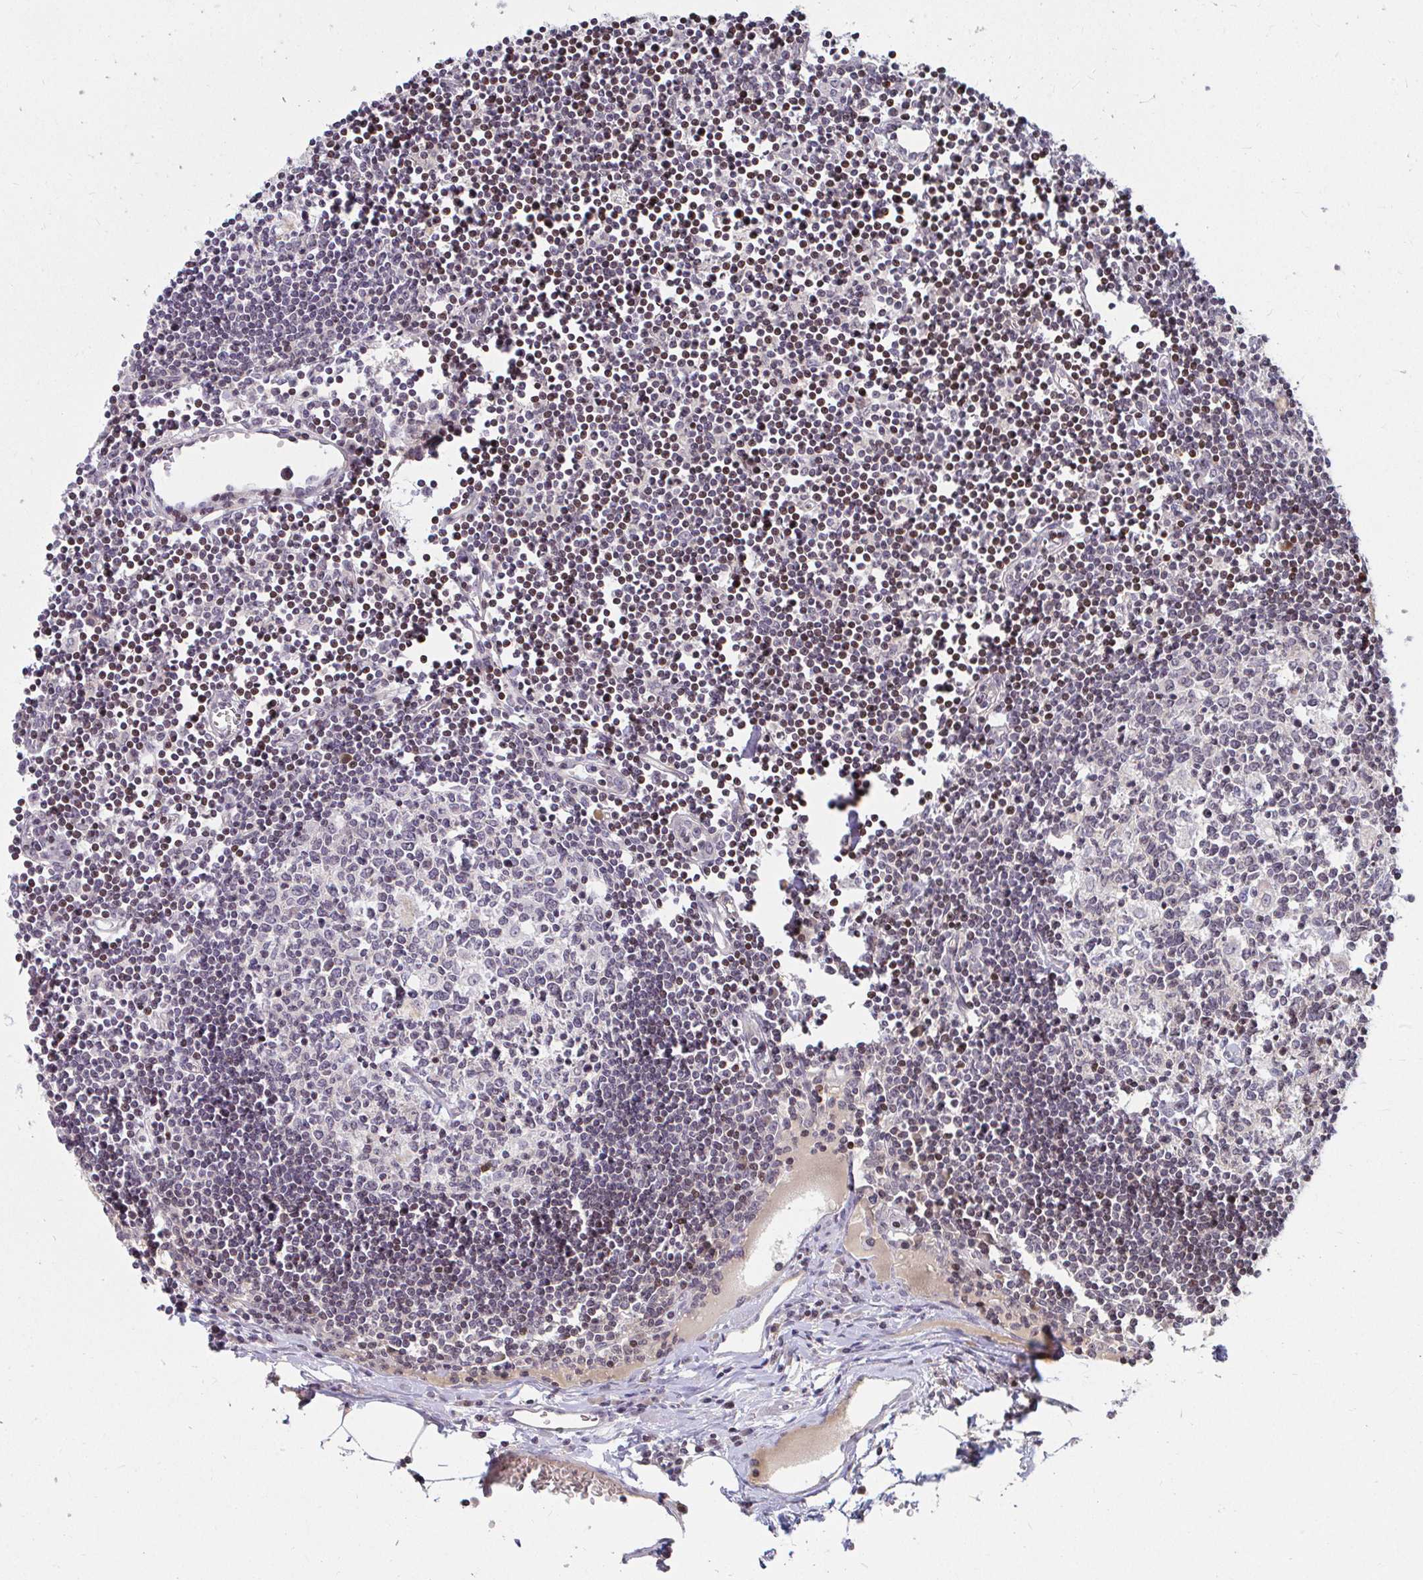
{"staining": {"intensity": "negative", "quantity": "none", "location": "none"}, "tissue": "lymph node", "cell_type": "Germinal center cells", "image_type": "normal", "snomed": [{"axis": "morphology", "description": "Normal tissue, NOS"}, {"axis": "topography", "description": "Lymph node"}], "caption": "The image reveals no significant expression in germinal center cells of lymph node. (Immunohistochemistry, brightfield microscopy, high magnification).", "gene": "ANK3", "patient": {"sex": "female", "age": 65}}